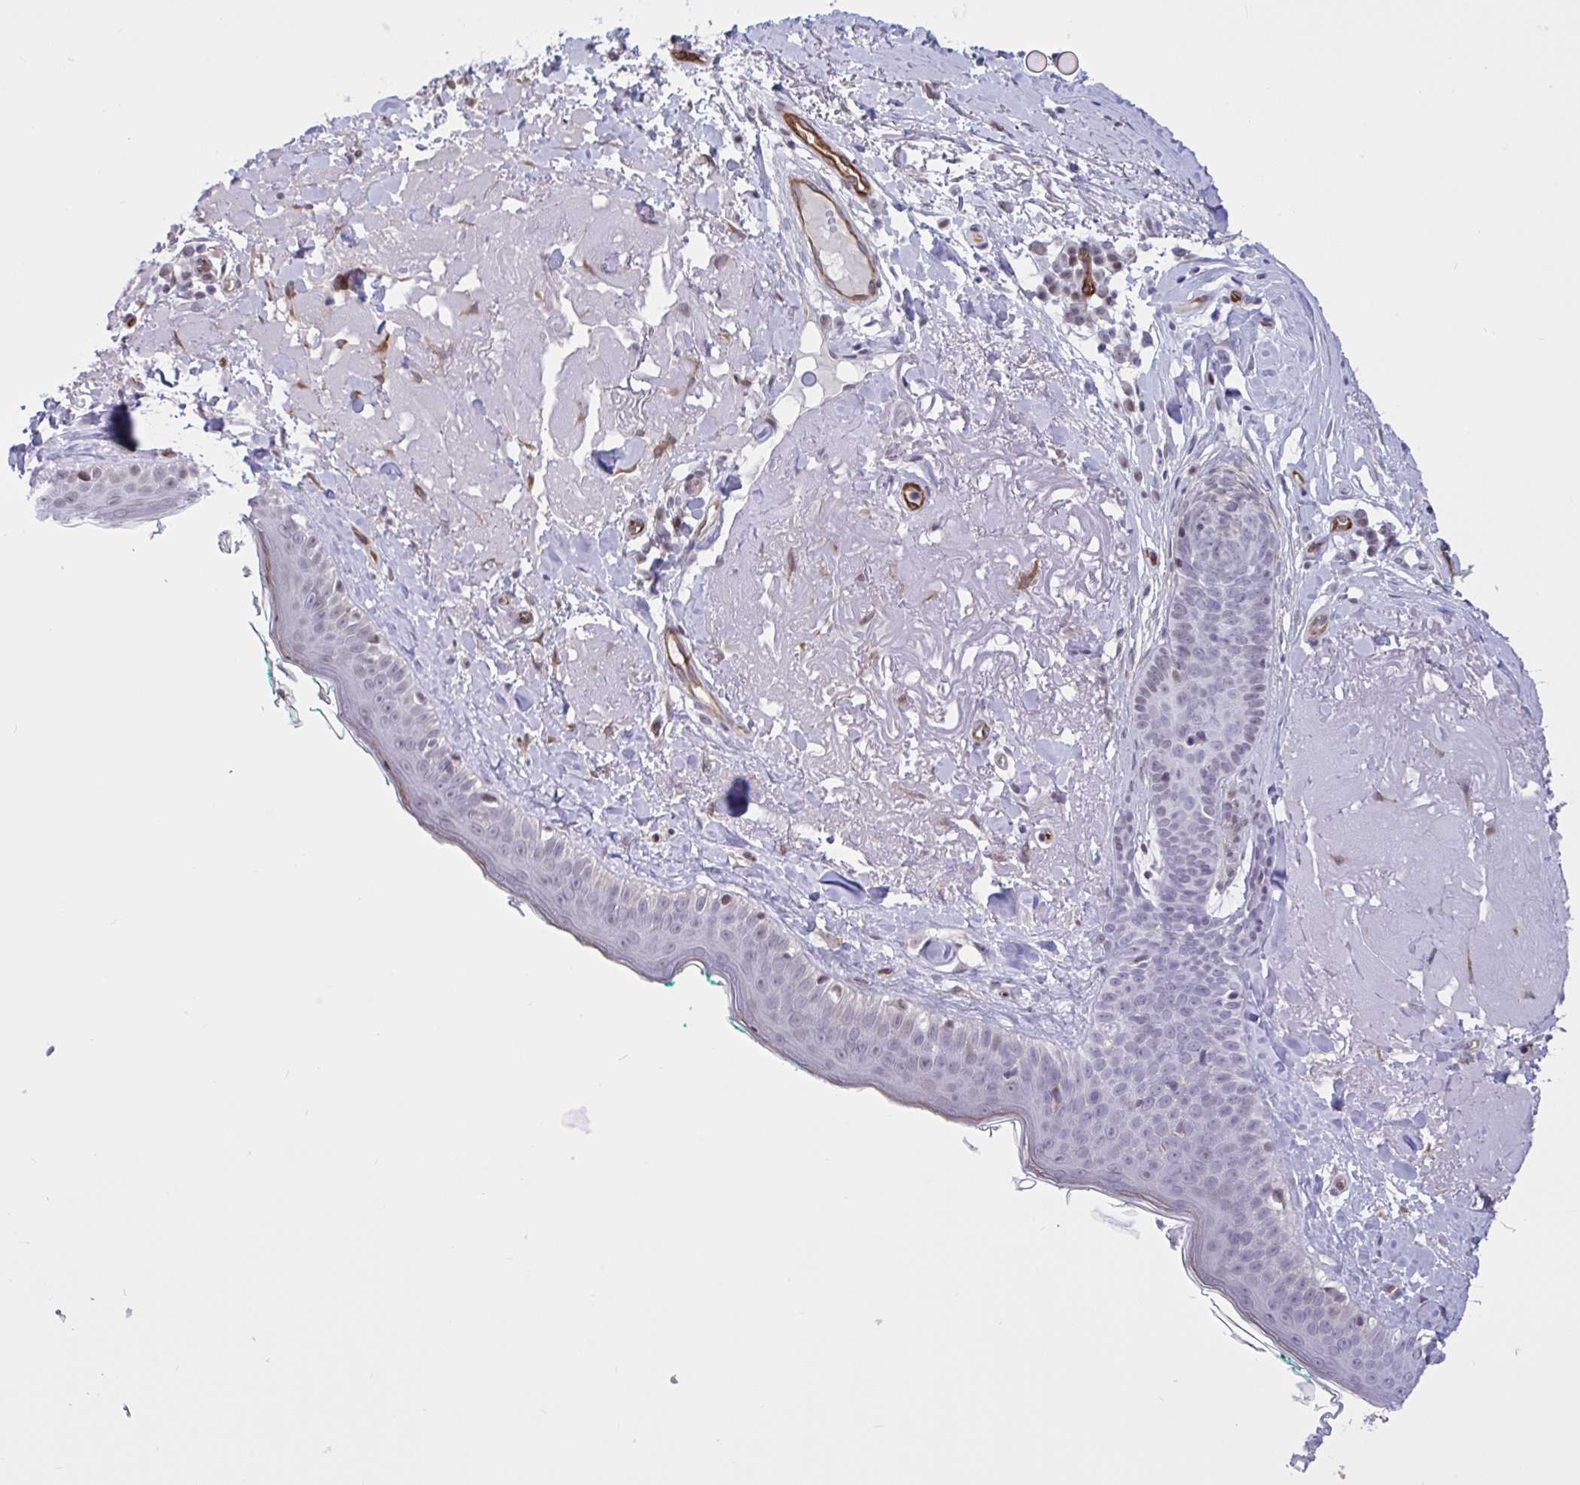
{"staining": {"intensity": "moderate", "quantity": "<25%", "location": "cytoplasmic/membranous"}, "tissue": "skin", "cell_type": "Fibroblasts", "image_type": "normal", "snomed": [{"axis": "morphology", "description": "Normal tissue, NOS"}, {"axis": "topography", "description": "Skin"}], "caption": "Unremarkable skin shows moderate cytoplasmic/membranous expression in about <25% of fibroblasts.", "gene": "EML1", "patient": {"sex": "male", "age": 73}}